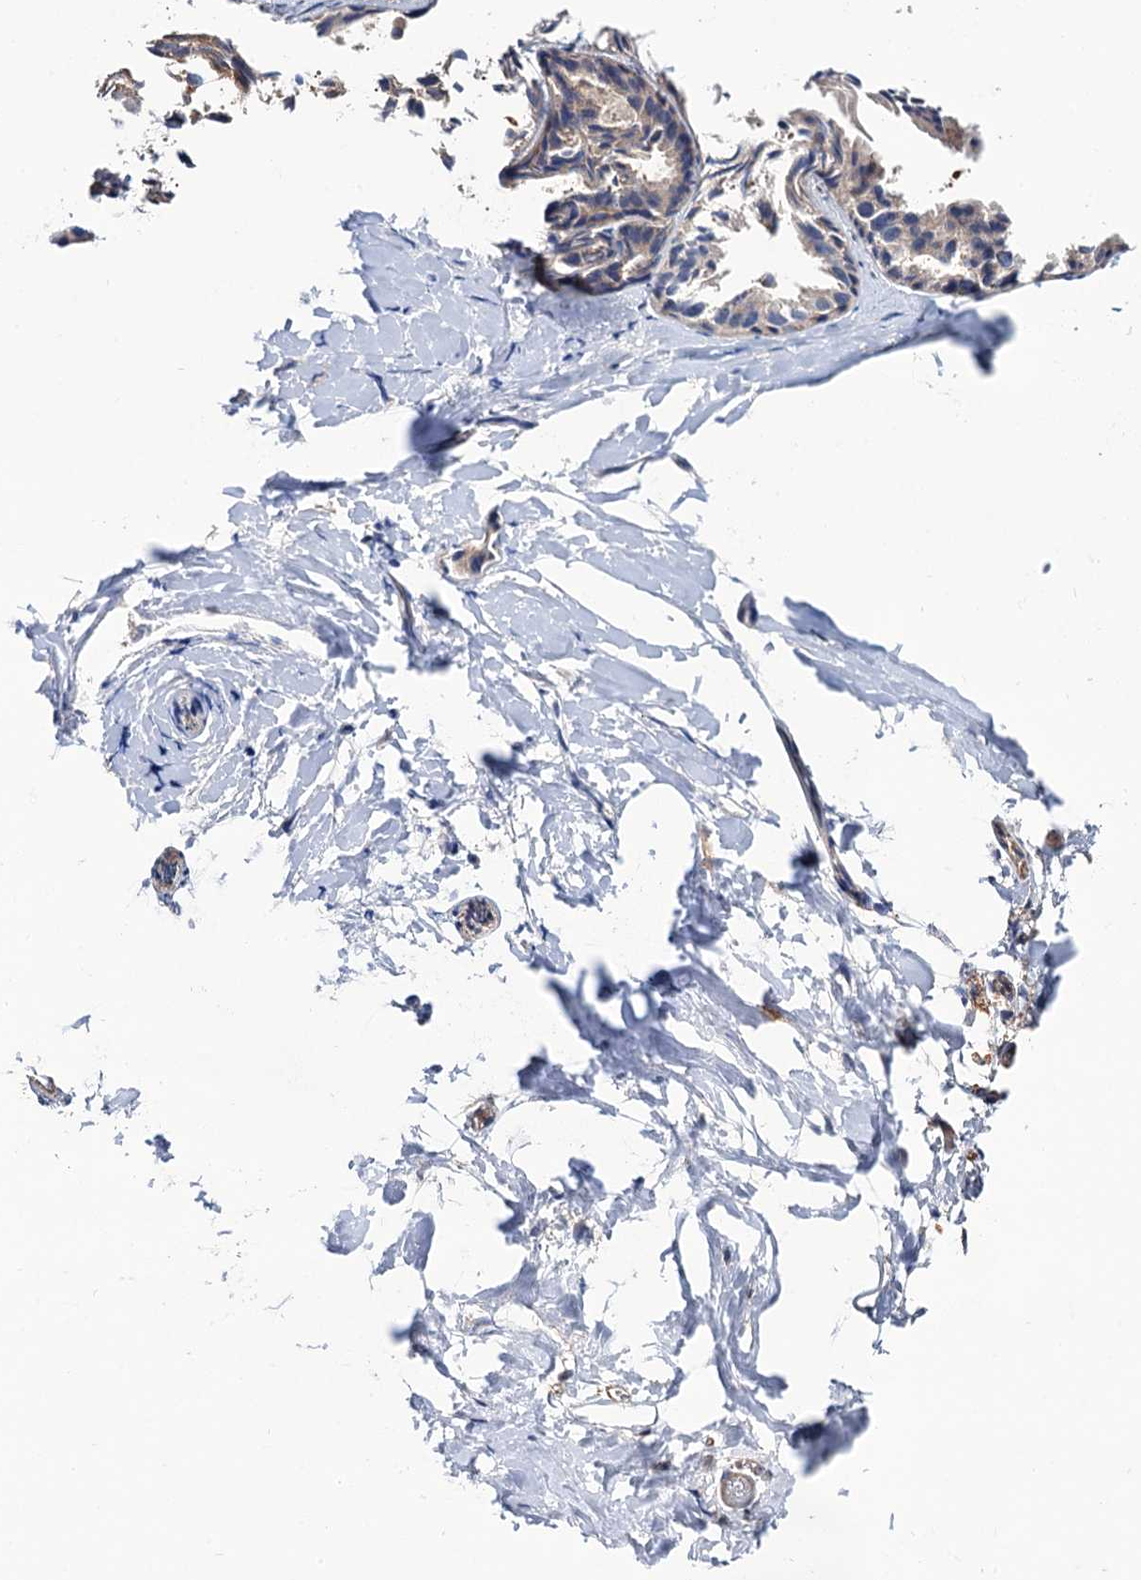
{"staining": {"intensity": "negative", "quantity": "none", "location": "none"}, "tissue": "adipose tissue", "cell_type": "Adipocytes", "image_type": "normal", "snomed": [{"axis": "morphology", "description": "Normal tissue, NOS"}, {"axis": "morphology", "description": "Fibrosis, NOS"}, {"axis": "topography", "description": "Breast"}, {"axis": "topography", "description": "Adipose tissue"}], "caption": "DAB immunohistochemical staining of benign adipose tissue shows no significant positivity in adipocytes. Brightfield microscopy of immunohistochemistry (IHC) stained with DAB (brown) and hematoxylin (blue), captured at high magnification.", "gene": "TRMT112", "patient": {"sex": "female", "age": 39}}